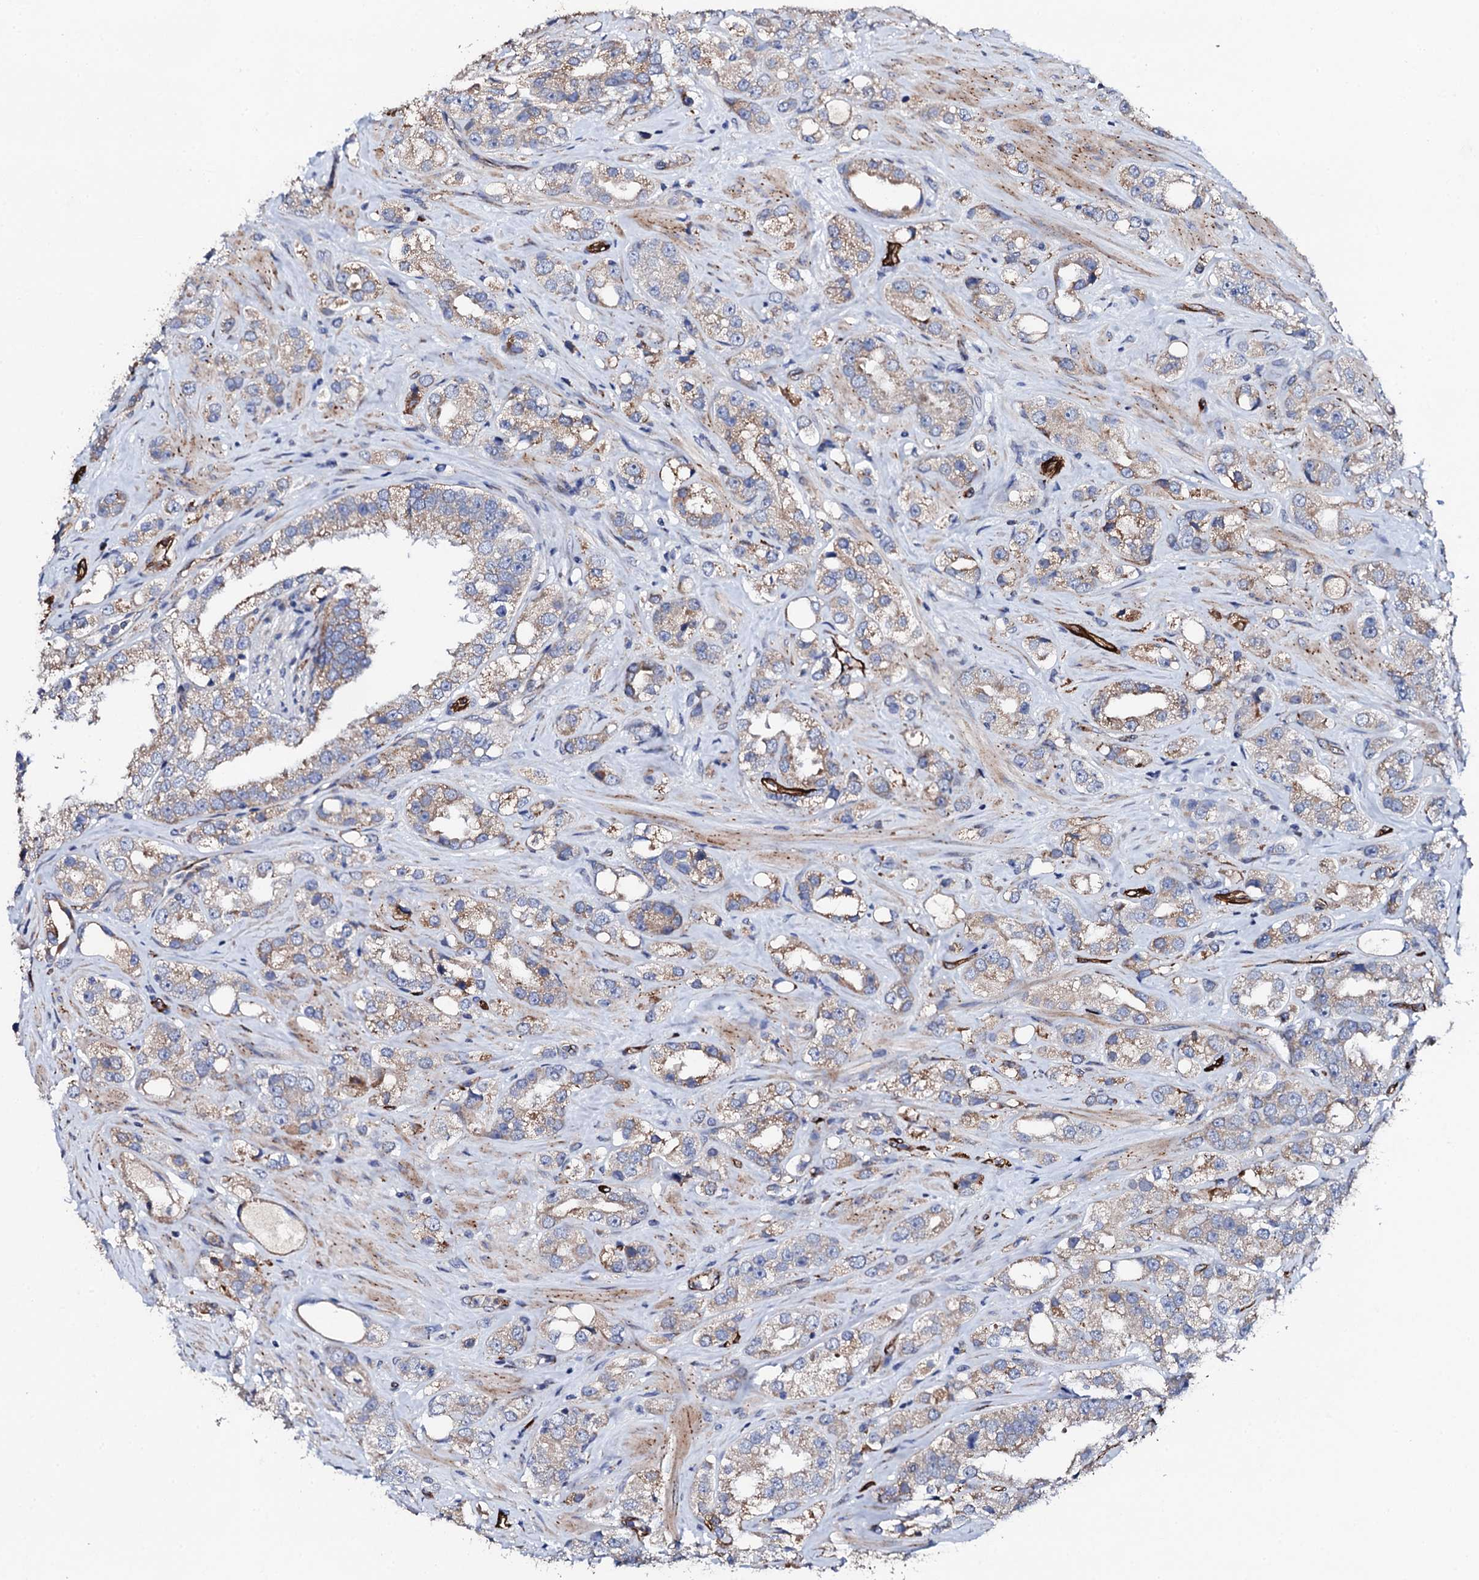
{"staining": {"intensity": "moderate", "quantity": ">75%", "location": "cytoplasmic/membranous"}, "tissue": "prostate cancer", "cell_type": "Tumor cells", "image_type": "cancer", "snomed": [{"axis": "morphology", "description": "Adenocarcinoma, NOS"}, {"axis": "topography", "description": "Prostate"}], "caption": "Immunohistochemistry (DAB) staining of prostate cancer exhibits moderate cytoplasmic/membranous protein staining in approximately >75% of tumor cells. (DAB = brown stain, brightfield microscopy at high magnification).", "gene": "DBX1", "patient": {"sex": "male", "age": 79}}